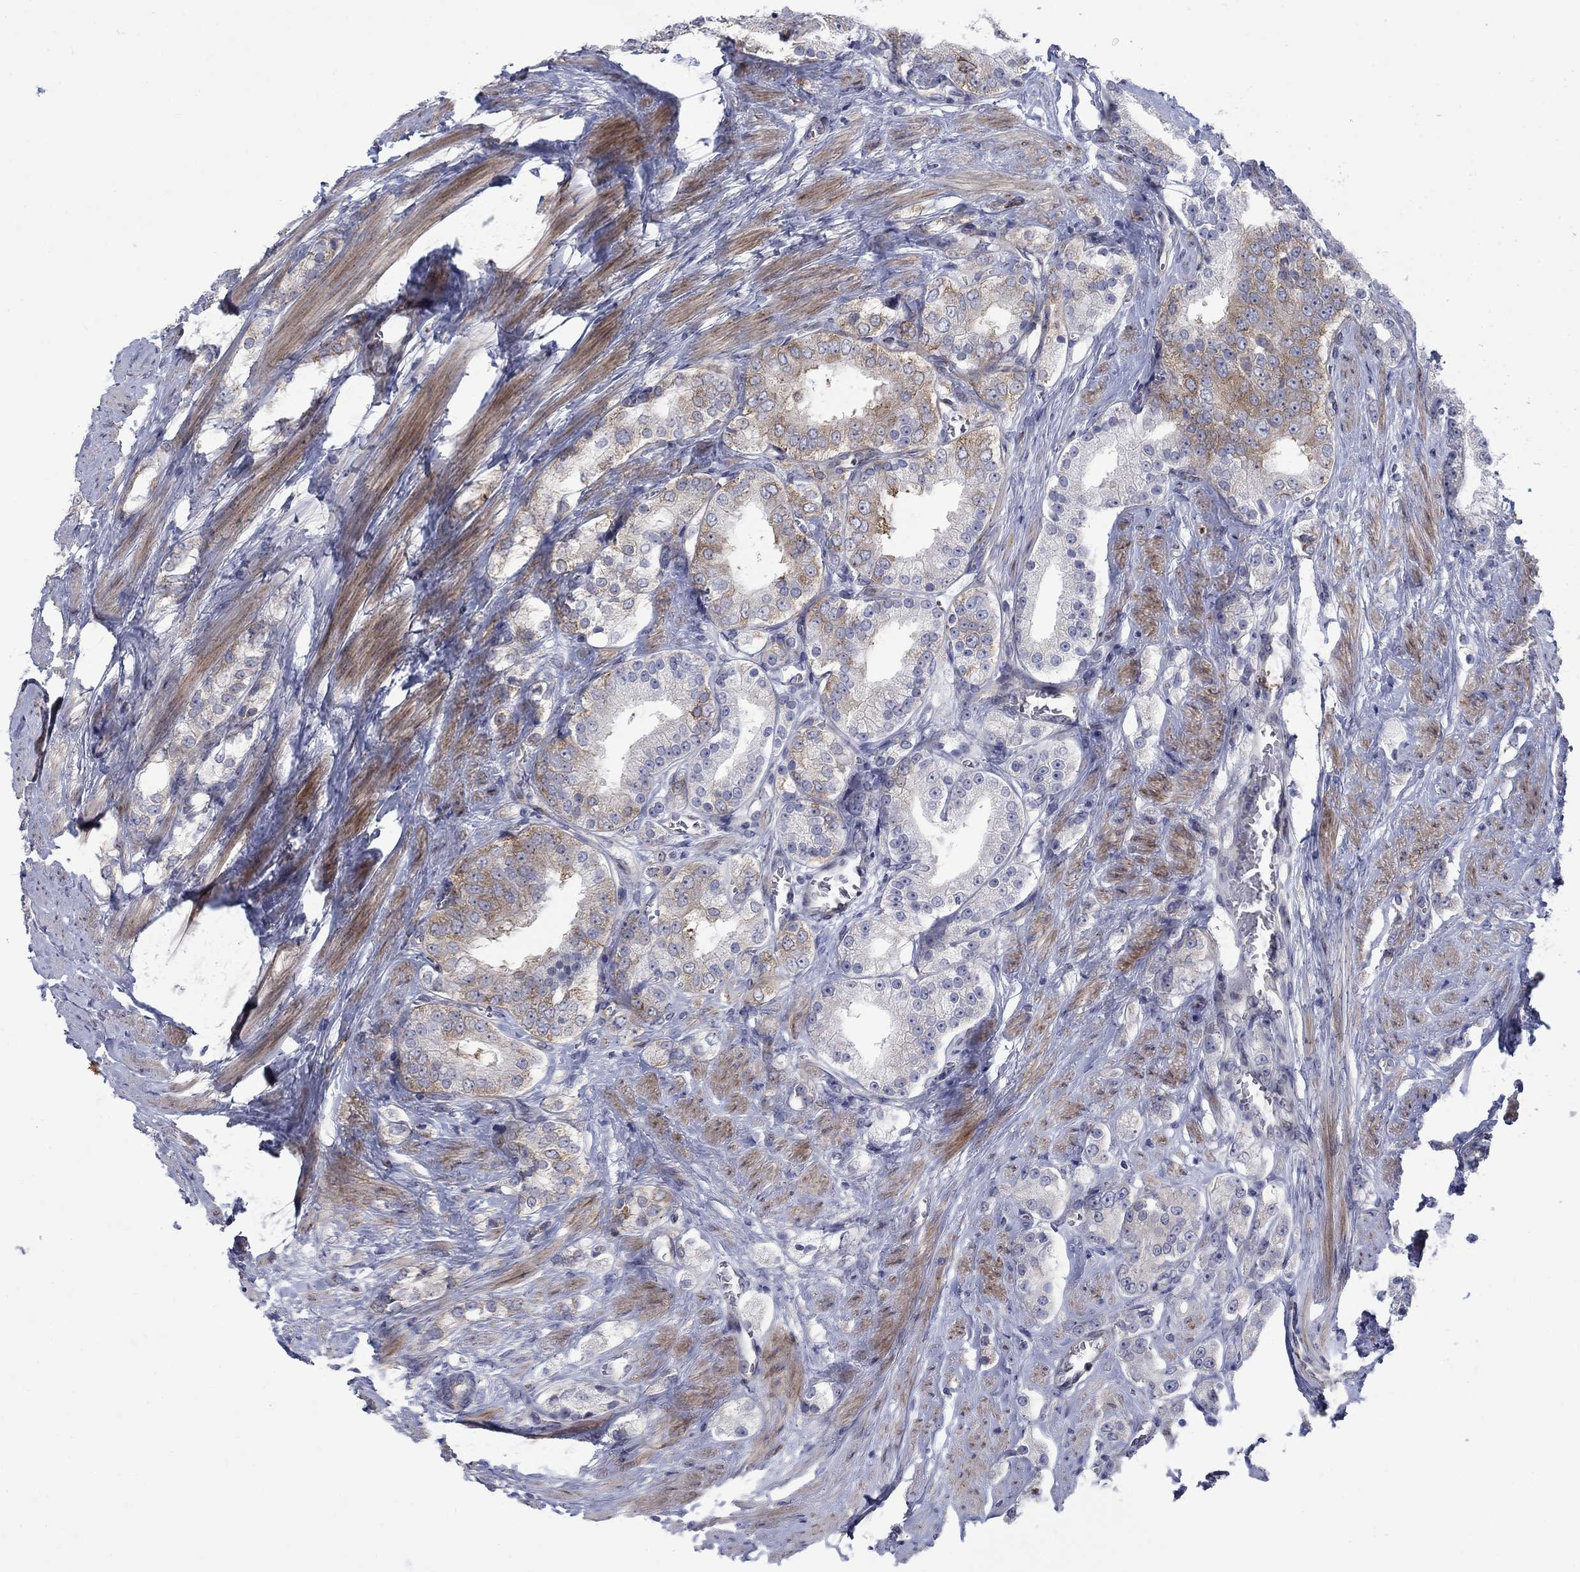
{"staining": {"intensity": "moderate", "quantity": "25%-75%", "location": "cytoplasmic/membranous"}, "tissue": "prostate cancer", "cell_type": "Tumor cells", "image_type": "cancer", "snomed": [{"axis": "morphology", "description": "Adenocarcinoma, NOS"}, {"axis": "topography", "description": "Prostate and seminal vesicle, NOS"}, {"axis": "topography", "description": "Prostate"}], "caption": "Adenocarcinoma (prostate) stained for a protein exhibits moderate cytoplasmic/membranous positivity in tumor cells.", "gene": "FXR1", "patient": {"sex": "male", "age": 67}}